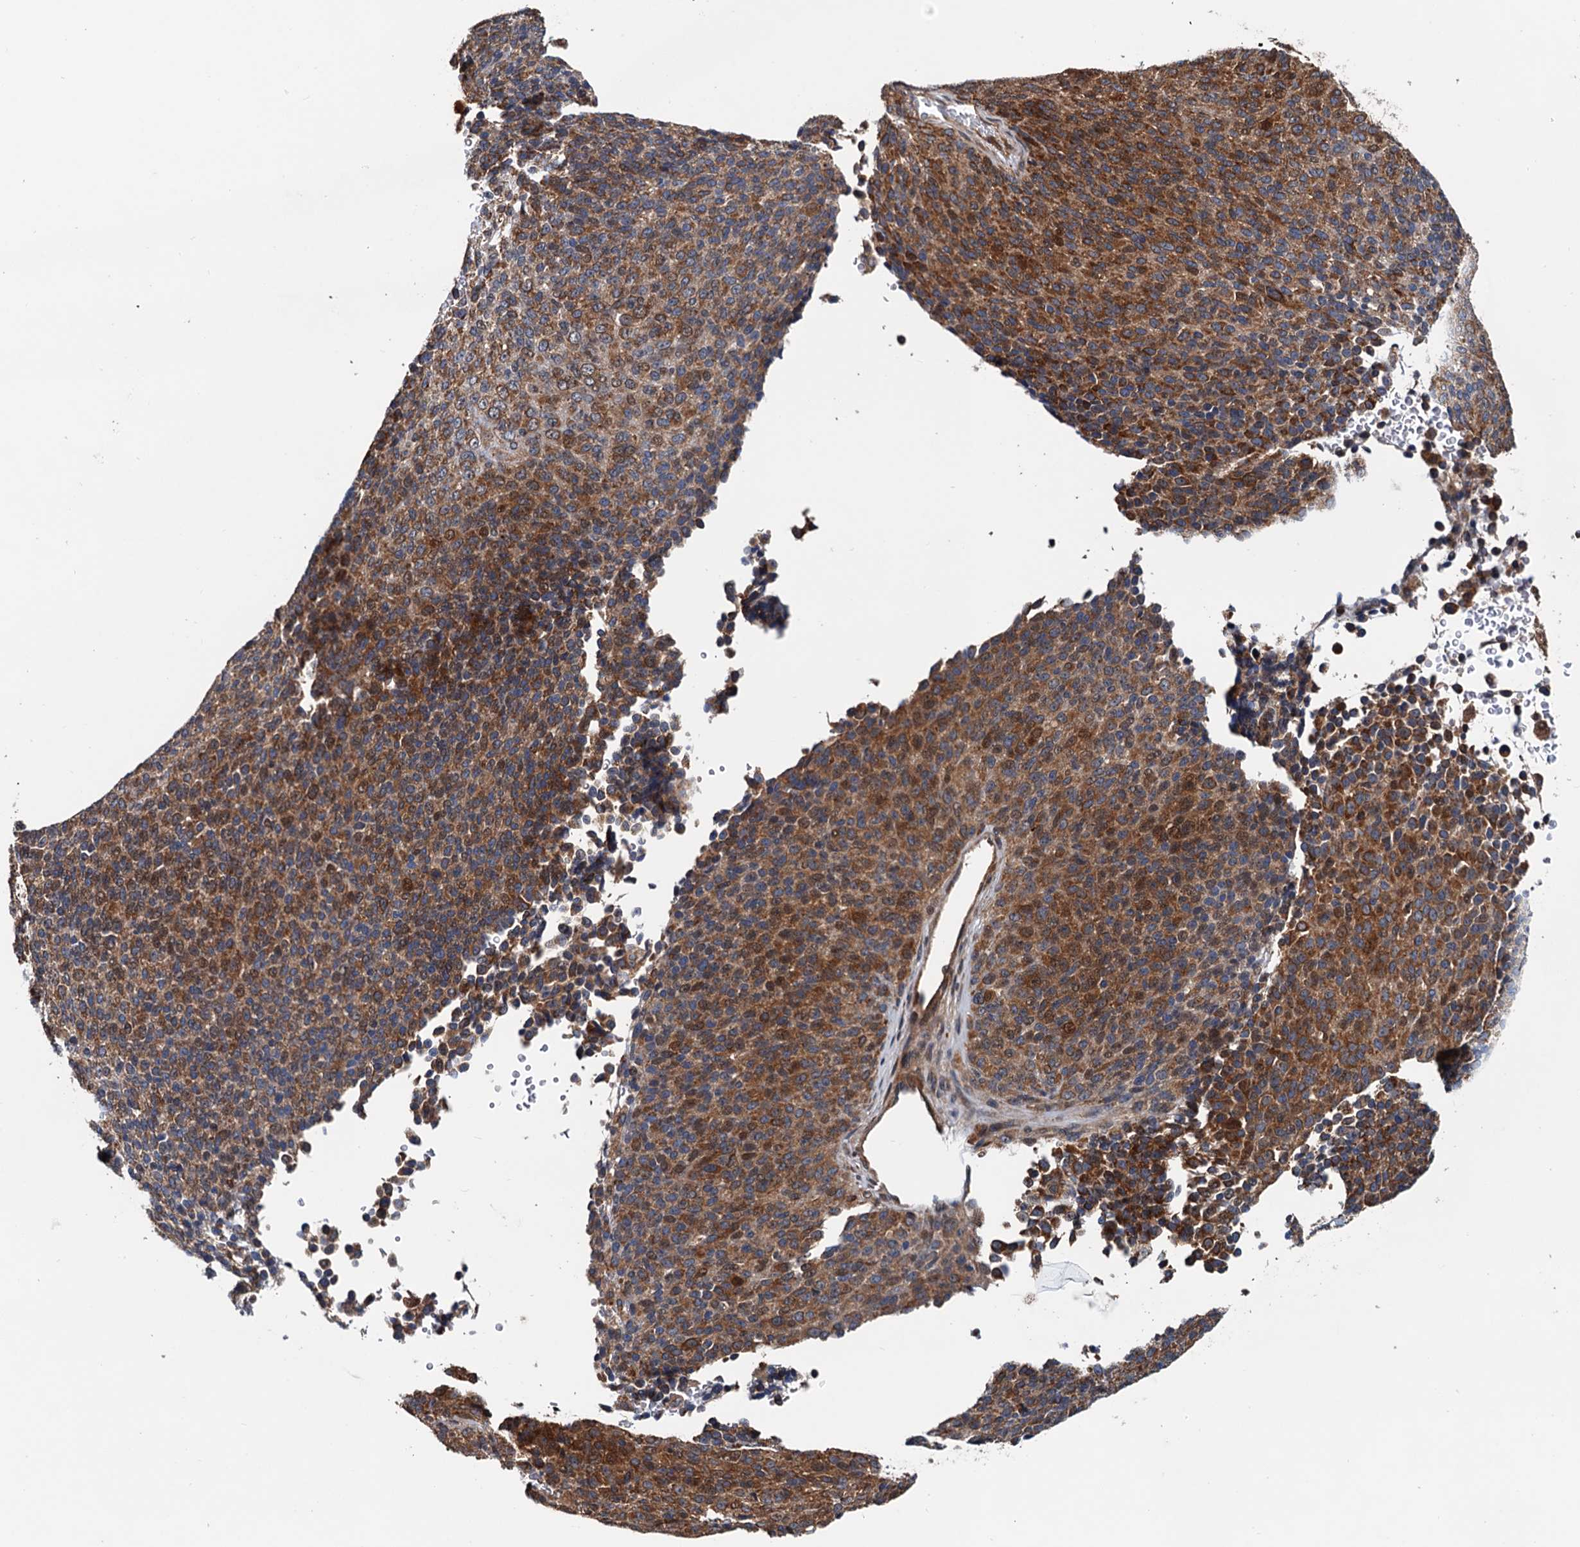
{"staining": {"intensity": "moderate", "quantity": ">75%", "location": "cytoplasmic/membranous,nuclear"}, "tissue": "melanoma", "cell_type": "Tumor cells", "image_type": "cancer", "snomed": [{"axis": "morphology", "description": "Malignant melanoma, Metastatic site"}, {"axis": "topography", "description": "Brain"}], "caption": "DAB (3,3'-diaminobenzidine) immunohistochemical staining of malignant melanoma (metastatic site) exhibits moderate cytoplasmic/membranous and nuclear protein expression in approximately >75% of tumor cells.", "gene": "AAGAB", "patient": {"sex": "female", "age": 56}}